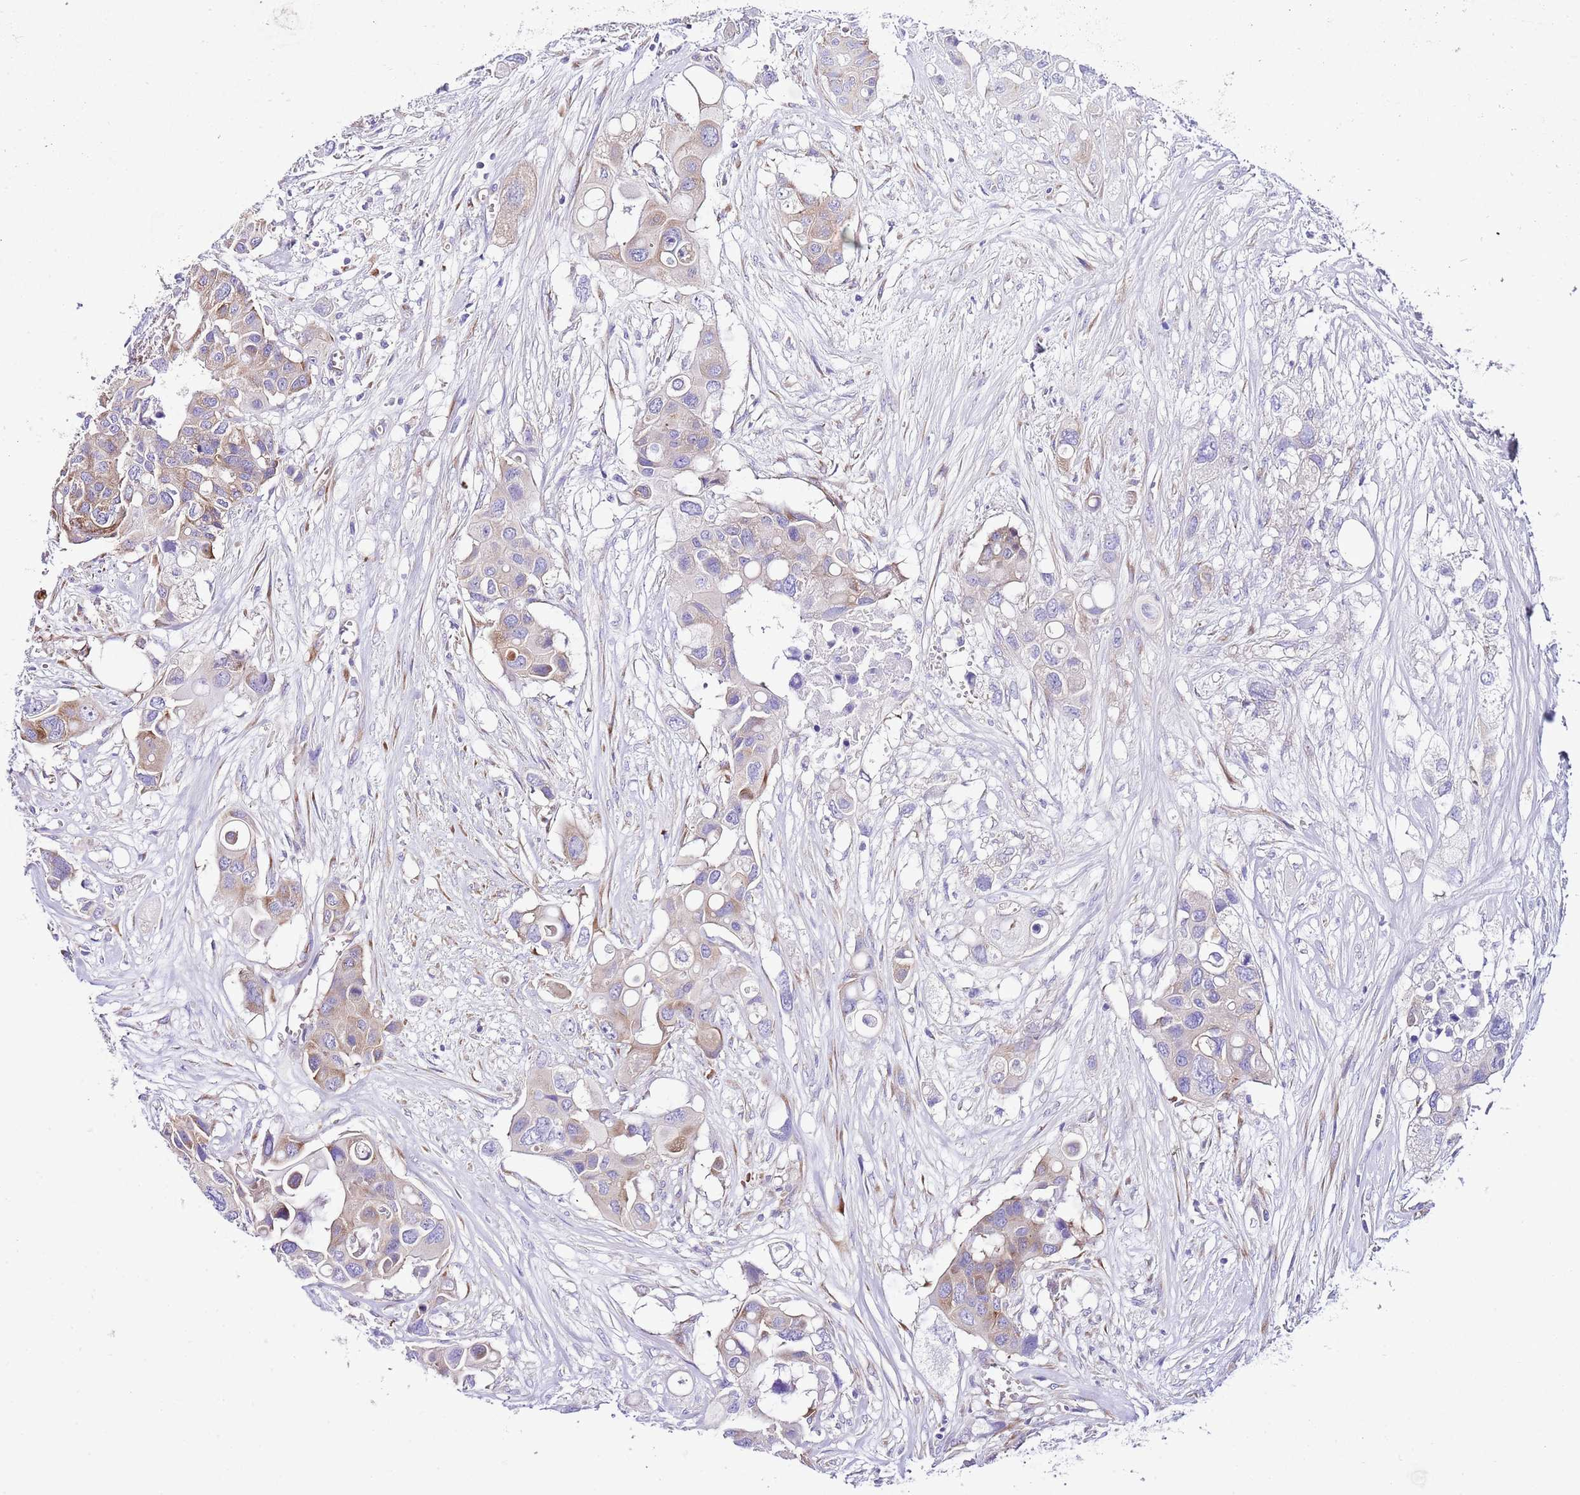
{"staining": {"intensity": "moderate", "quantity": "<25%", "location": "cytoplasmic/membranous"}, "tissue": "colorectal cancer", "cell_type": "Tumor cells", "image_type": "cancer", "snomed": [{"axis": "morphology", "description": "Adenocarcinoma, NOS"}, {"axis": "topography", "description": "Colon"}], "caption": "Human colorectal cancer stained for a protein (brown) displays moderate cytoplasmic/membranous positive staining in about <25% of tumor cells.", "gene": "RPS10", "patient": {"sex": "male", "age": 77}}